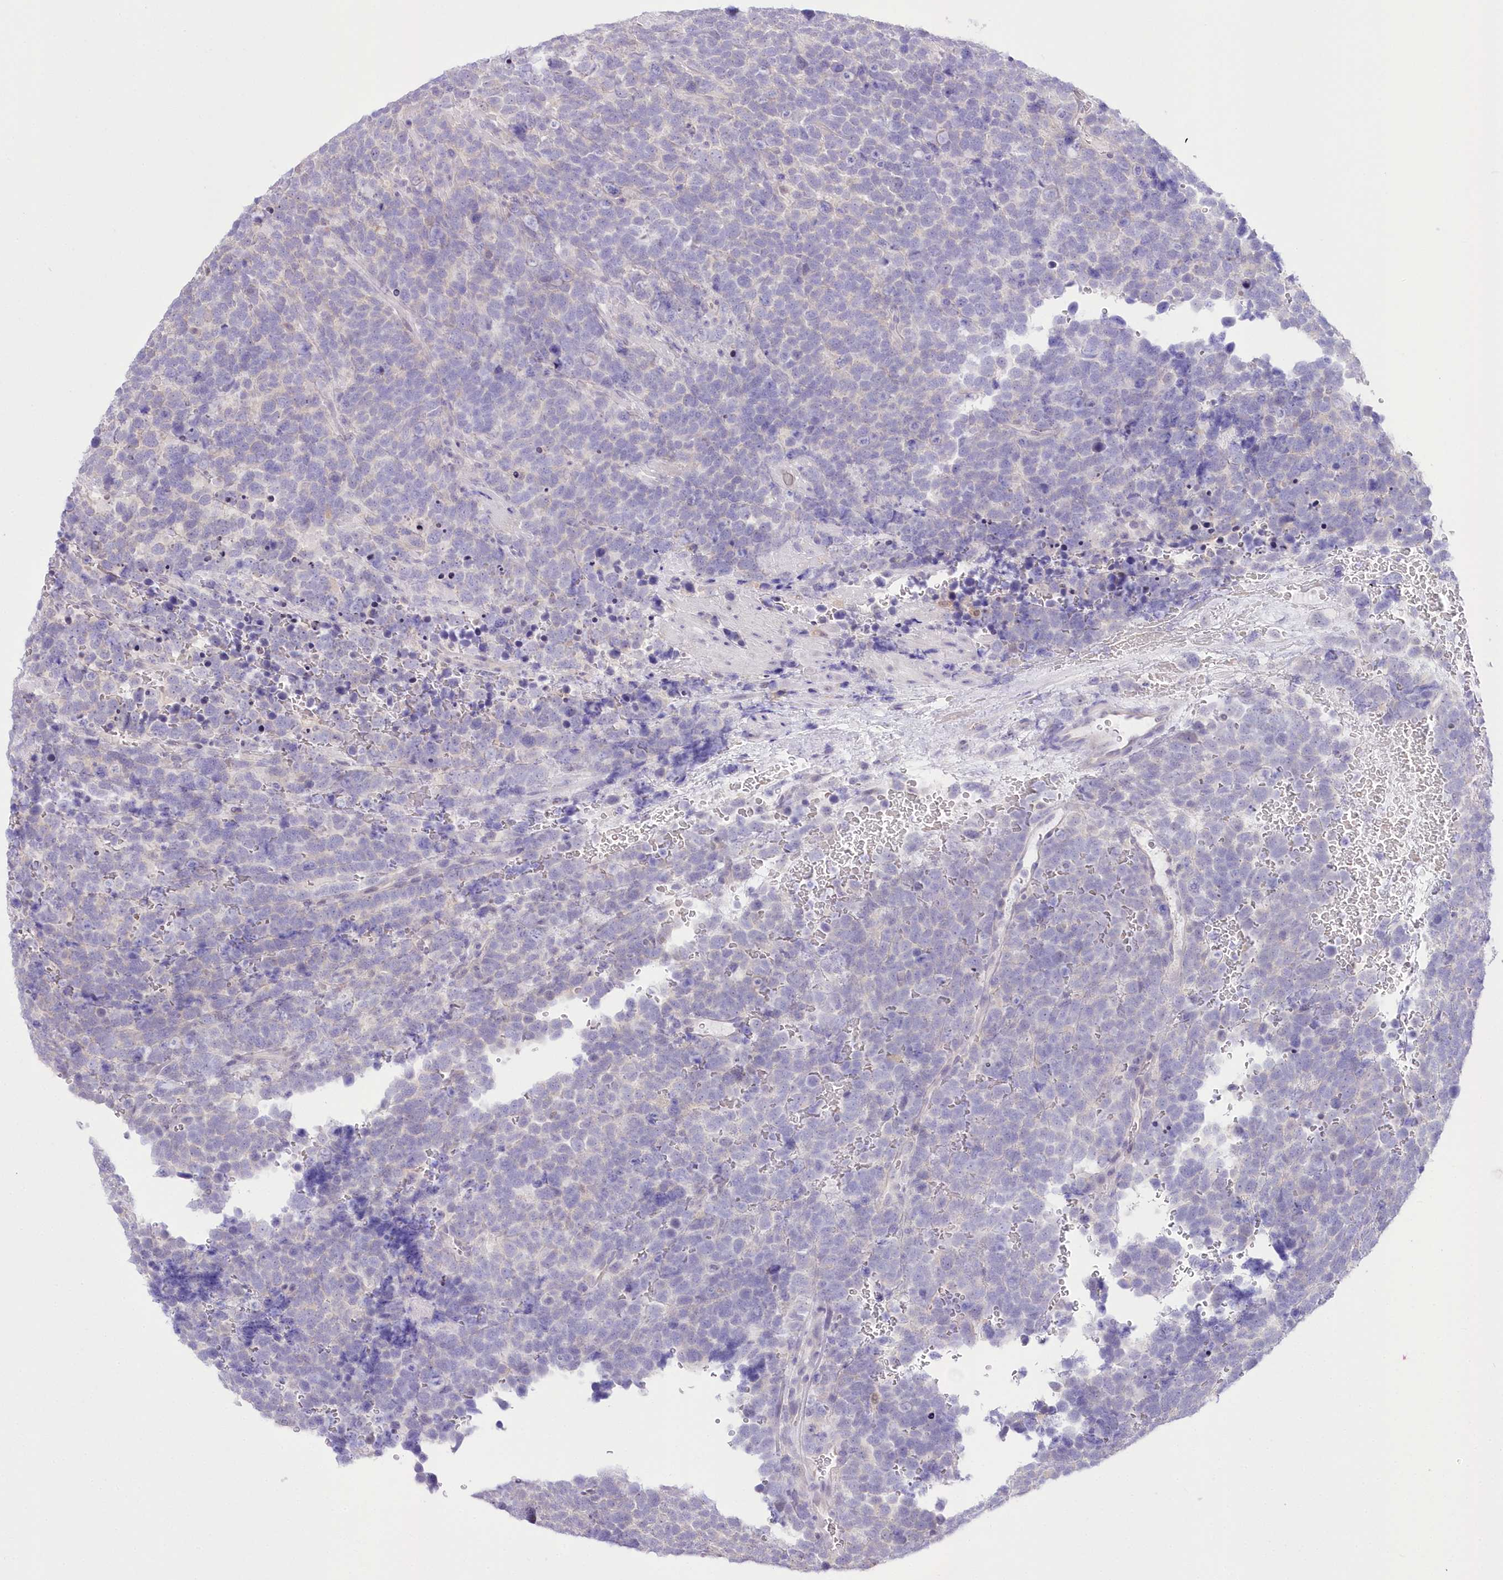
{"staining": {"intensity": "negative", "quantity": "none", "location": "none"}, "tissue": "urothelial cancer", "cell_type": "Tumor cells", "image_type": "cancer", "snomed": [{"axis": "morphology", "description": "Urothelial carcinoma, High grade"}, {"axis": "topography", "description": "Urinary bladder"}], "caption": "The photomicrograph displays no staining of tumor cells in high-grade urothelial carcinoma. (DAB (3,3'-diaminobenzidine) immunohistochemistry visualized using brightfield microscopy, high magnification).", "gene": "UBA6", "patient": {"sex": "female", "age": 82}}